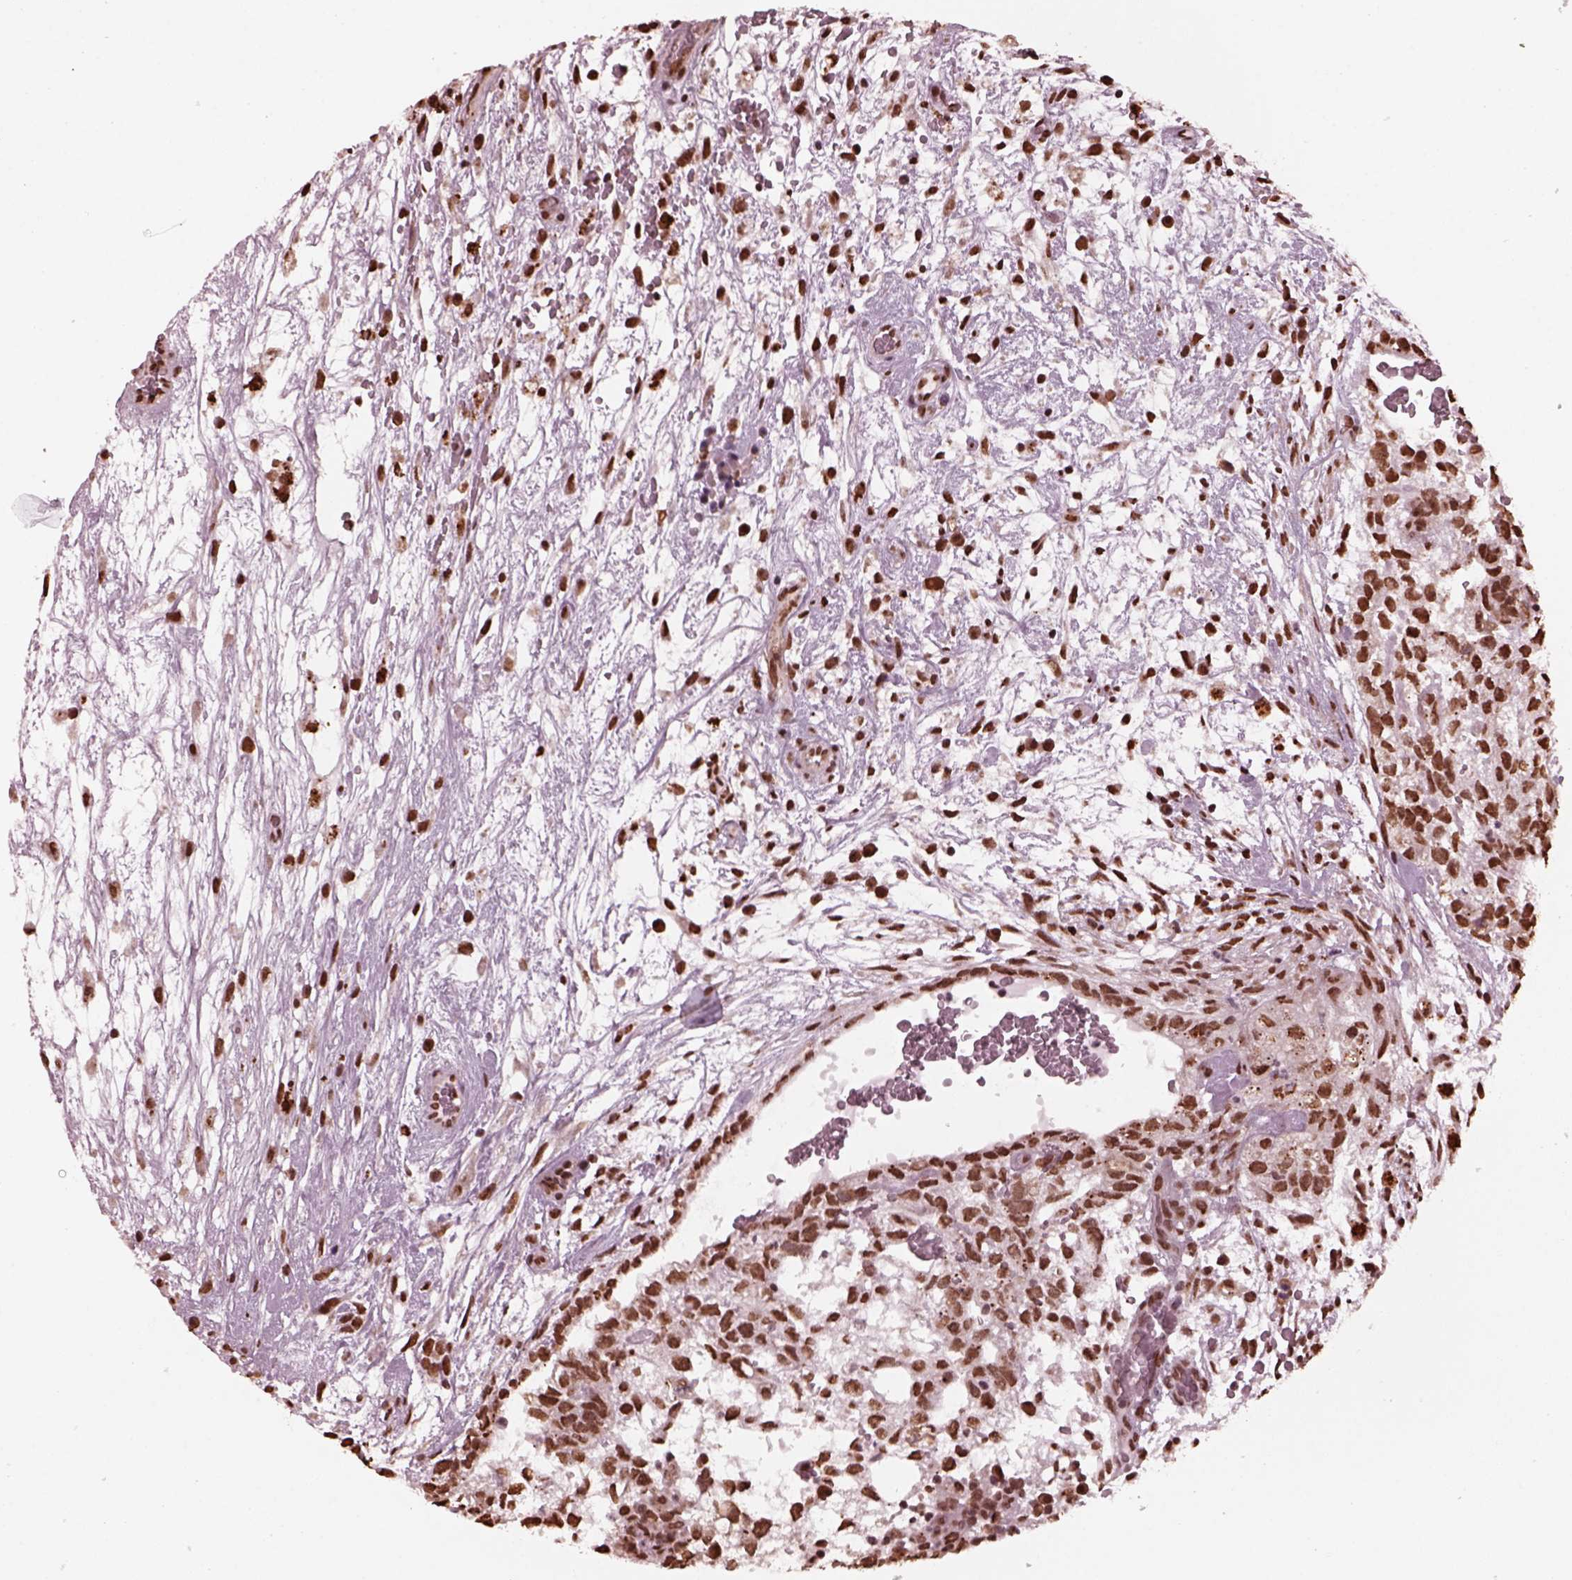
{"staining": {"intensity": "moderate", "quantity": ">75%", "location": "nuclear"}, "tissue": "testis cancer", "cell_type": "Tumor cells", "image_type": "cancer", "snomed": [{"axis": "morphology", "description": "Normal tissue, NOS"}, {"axis": "morphology", "description": "Carcinoma, Embryonal, NOS"}, {"axis": "topography", "description": "Testis"}], "caption": "Immunohistochemical staining of human testis cancer (embryonal carcinoma) displays medium levels of moderate nuclear protein positivity in about >75% of tumor cells.", "gene": "NSD1", "patient": {"sex": "male", "age": 32}}